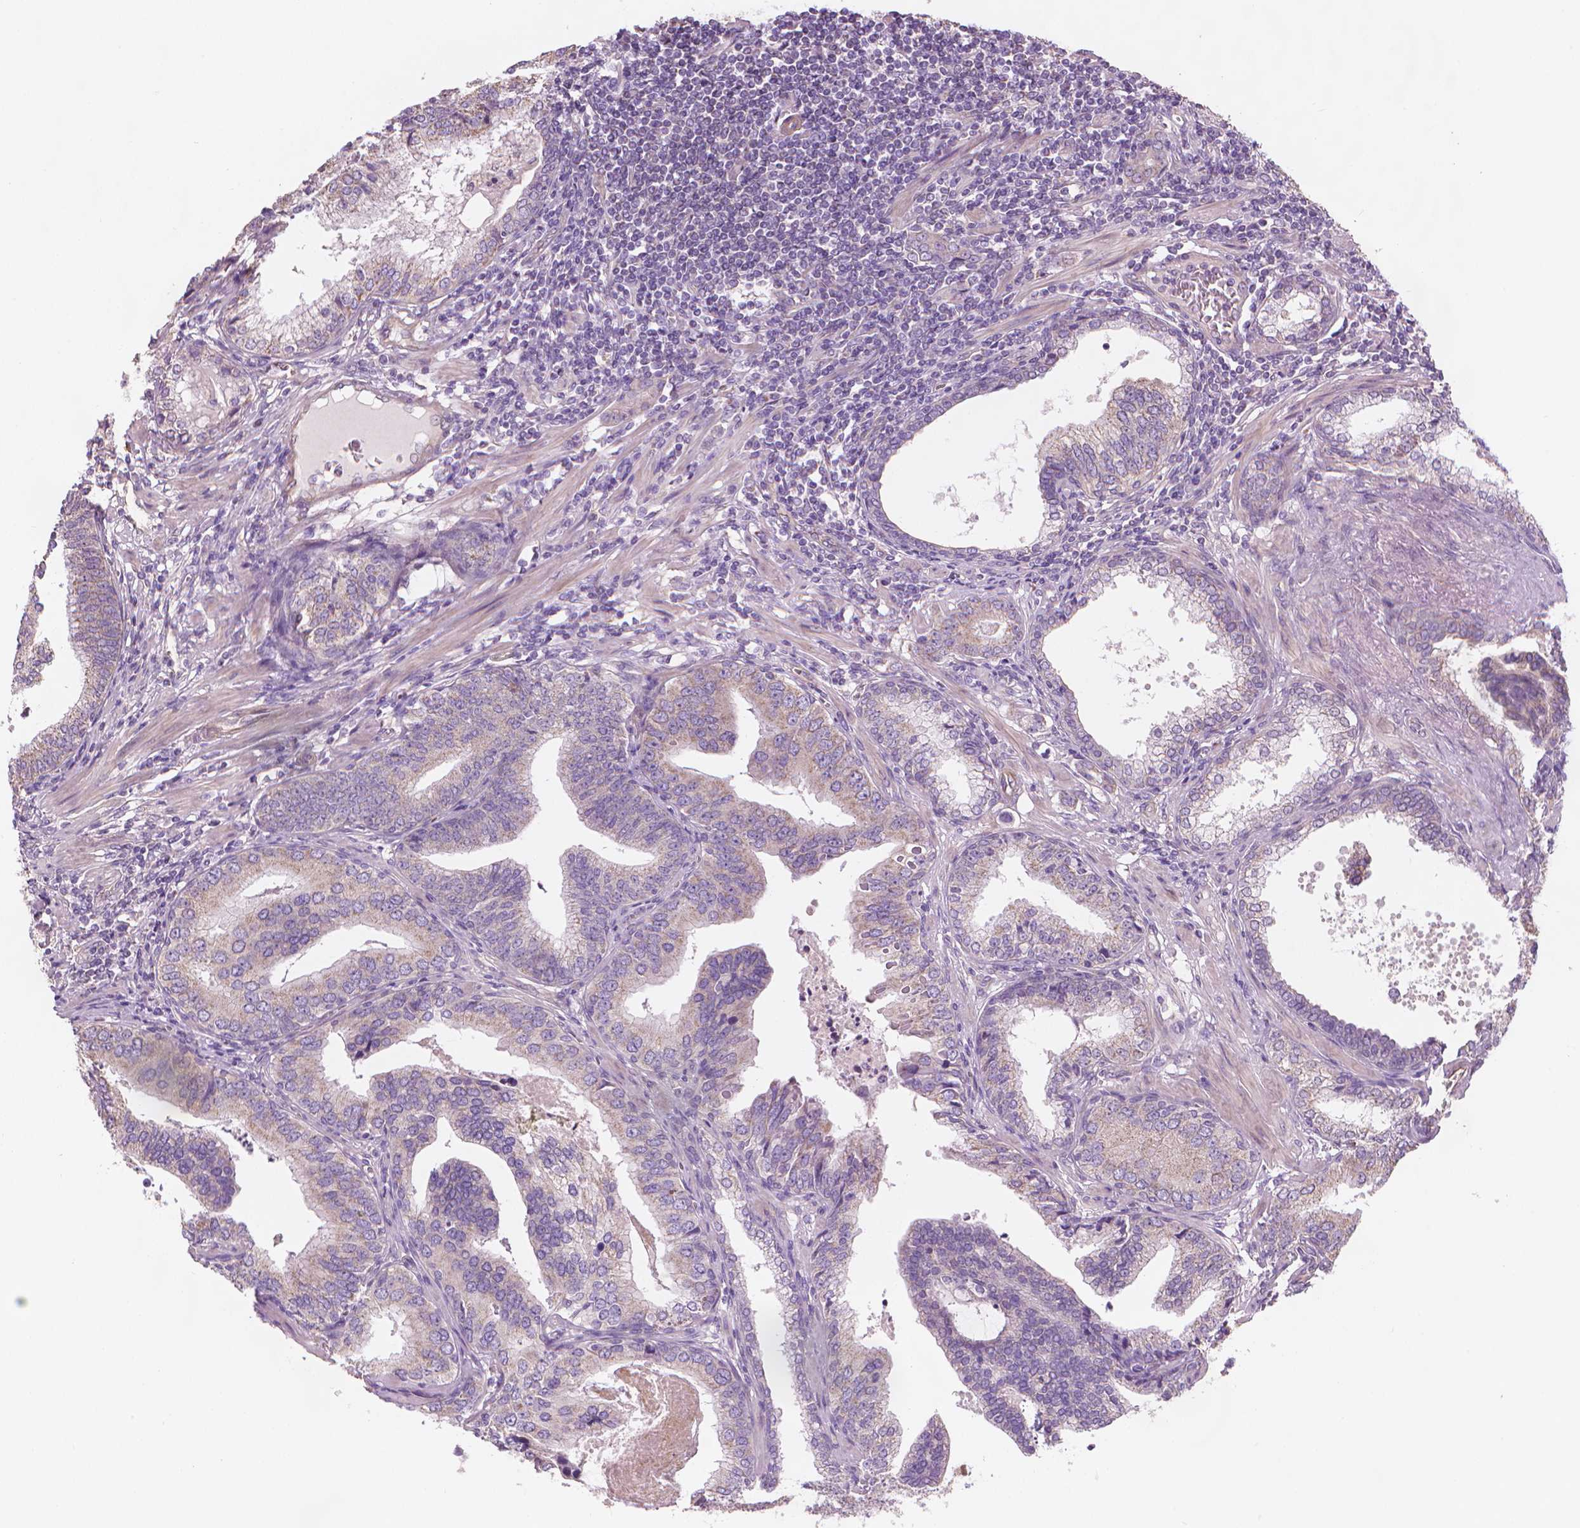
{"staining": {"intensity": "weak", "quantity": "<25%", "location": "cytoplasmic/membranous"}, "tissue": "prostate cancer", "cell_type": "Tumor cells", "image_type": "cancer", "snomed": [{"axis": "morphology", "description": "Adenocarcinoma, NOS"}, {"axis": "topography", "description": "Prostate"}], "caption": "IHC histopathology image of neoplastic tissue: human prostate cancer (adenocarcinoma) stained with DAB reveals no significant protein expression in tumor cells. Nuclei are stained in blue.", "gene": "TTC29", "patient": {"sex": "male", "age": 64}}